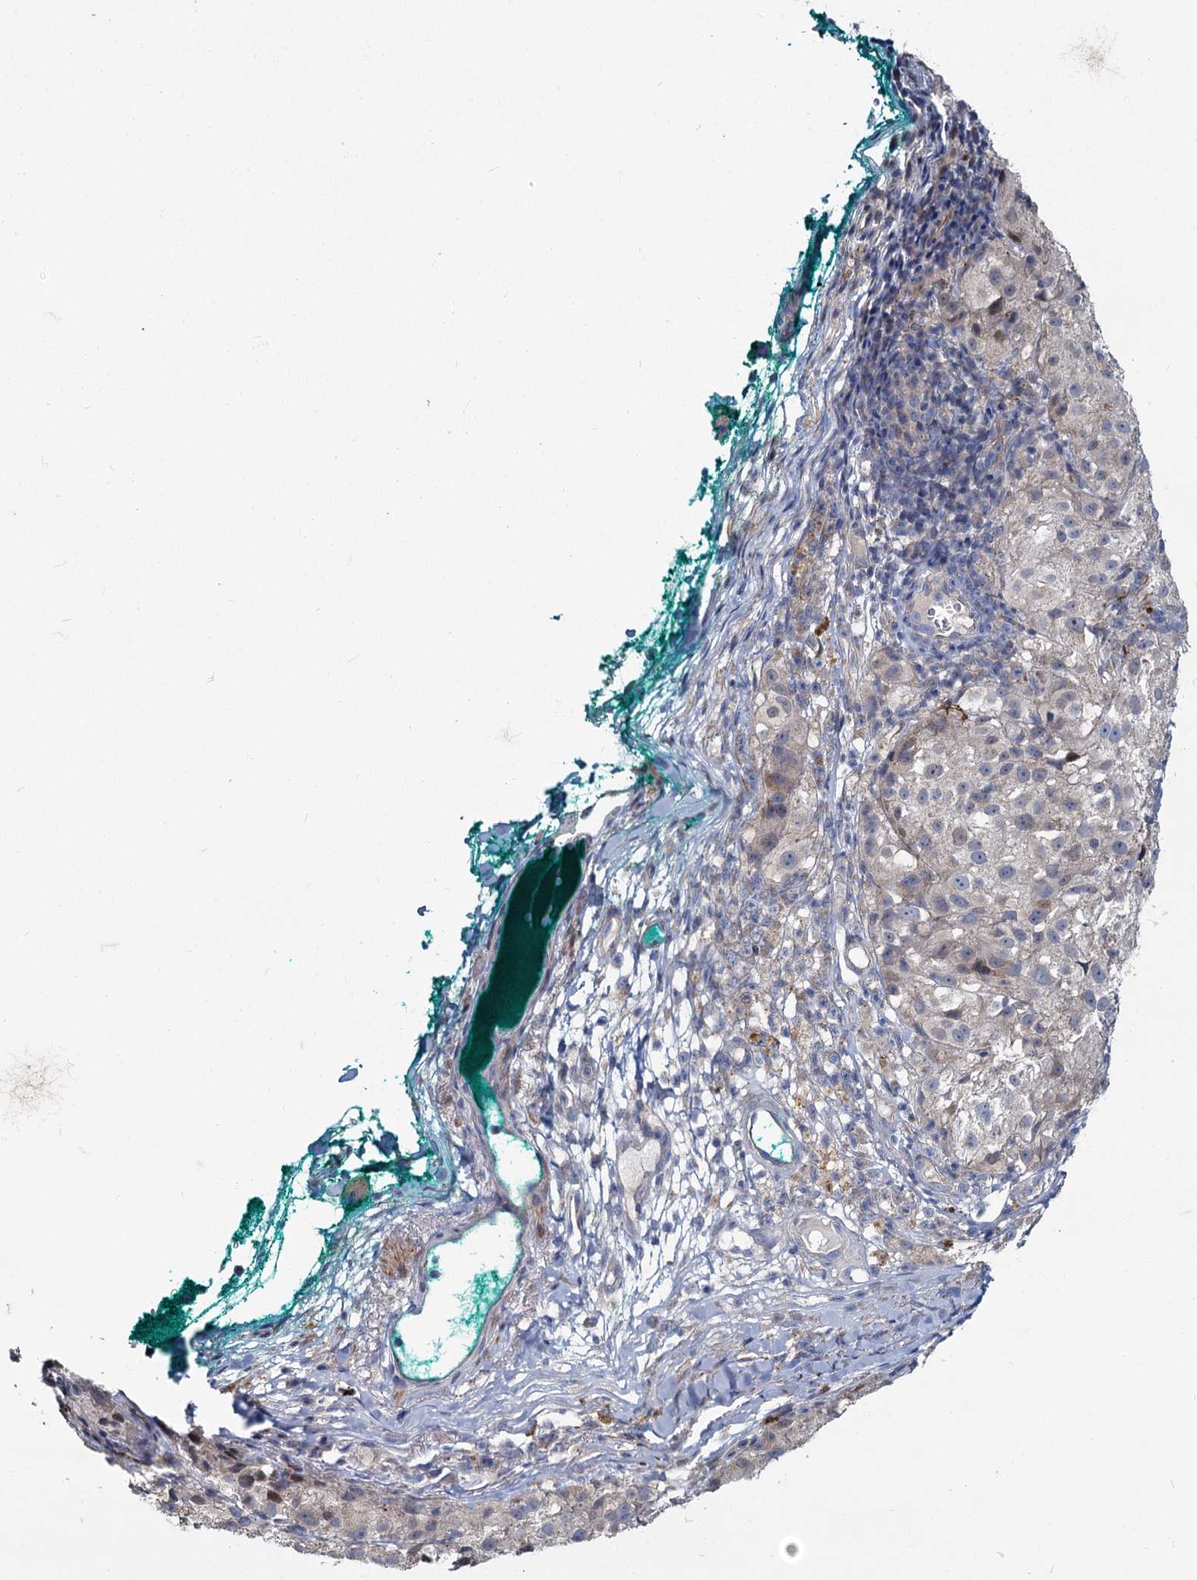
{"staining": {"intensity": "negative", "quantity": "none", "location": "none"}, "tissue": "melanoma", "cell_type": "Tumor cells", "image_type": "cancer", "snomed": [{"axis": "morphology", "description": "Necrosis, NOS"}, {"axis": "morphology", "description": "Malignant melanoma, NOS"}, {"axis": "topography", "description": "Skin"}], "caption": "IHC photomicrograph of human melanoma stained for a protein (brown), which displays no expression in tumor cells.", "gene": "DCUN1D2", "patient": {"sex": "female", "age": 87}}